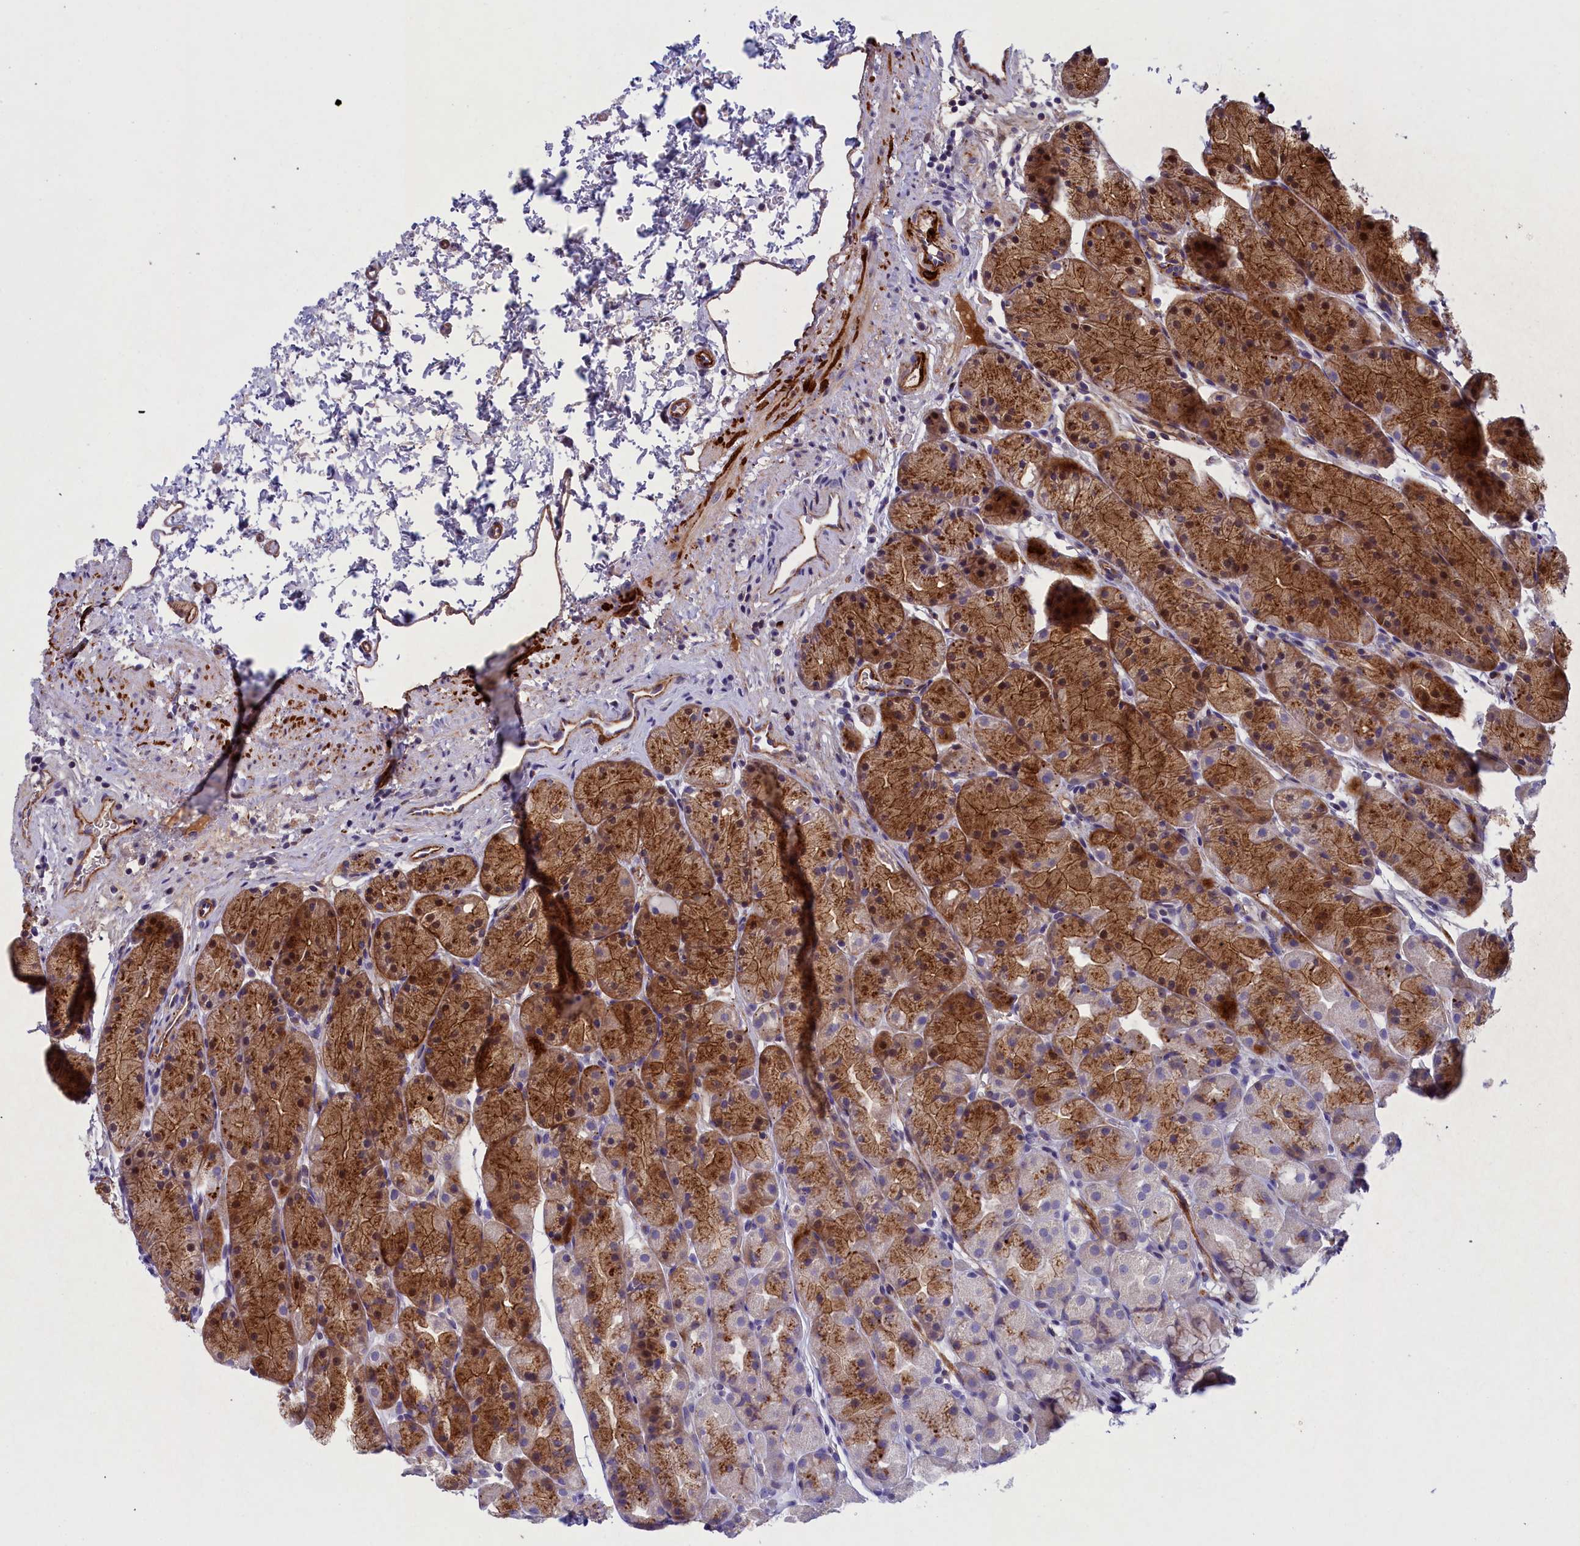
{"staining": {"intensity": "strong", "quantity": "25%-75%", "location": "cytoplasmic/membranous"}, "tissue": "stomach", "cell_type": "Glandular cells", "image_type": "normal", "snomed": [{"axis": "morphology", "description": "Normal tissue, NOS"}, {"axis": "topography", "description": "Stomach, upper"}, {"axis": "topography", "description": "Stomach"}], "caption": "The photomicrograph exhibits staining of benign stomach, revealing strong cytoplasmic/membranous protein expression (brown color) within glandular cells.", "gene": "LOXL1", "patient": {"sex": "male", "age": 47}}